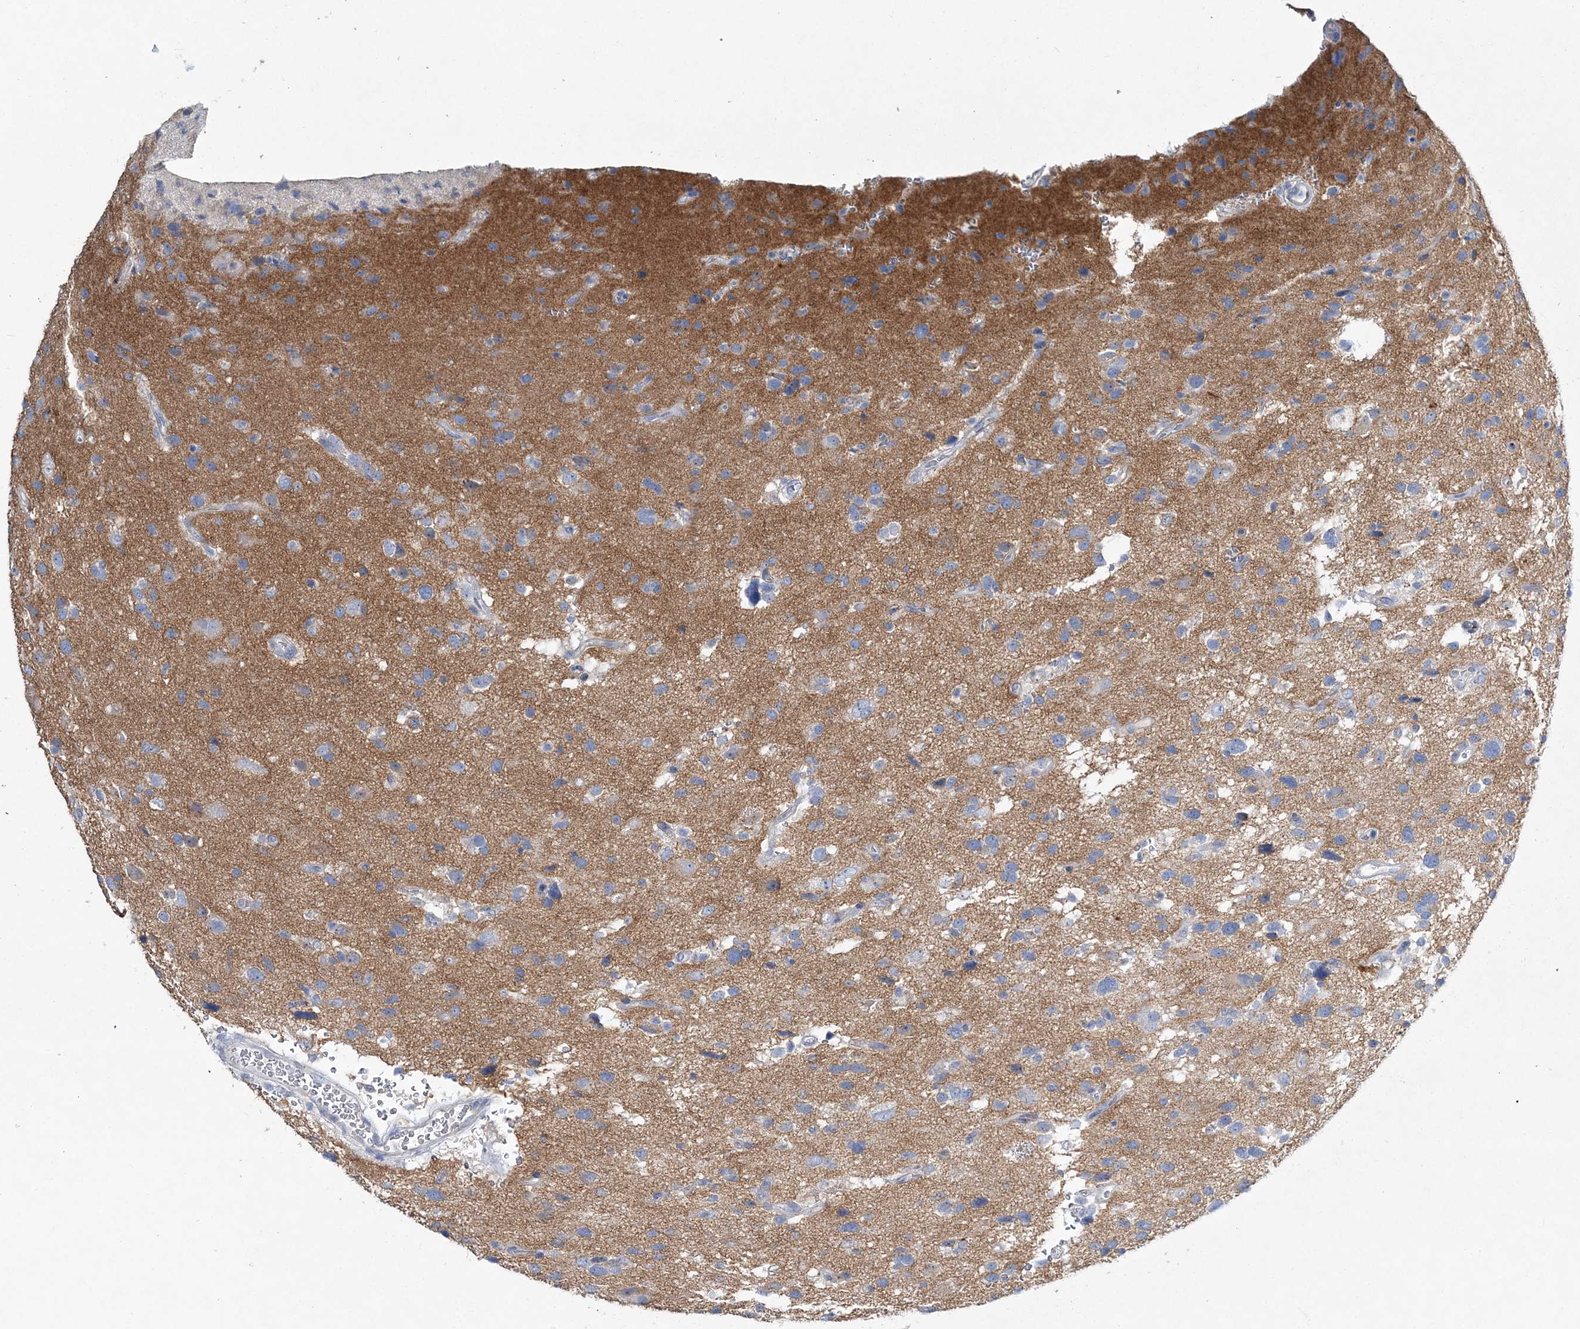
{"staining": {"intensity": "negative", "quantity": "none", "location": "none"}, "tissue": "glioma", "cell_type": "Tumor cells", "image_type": "cancer", "snomed": [{"axis": "morphology", "description": "Glioma, malignant, High grade"}, {"axis": "topography", "description": "Brain"}], "caption": "Human glioma stained for a protein using IHC demonstrates no positivity in tumor cells.", "gene": "ADGRL1", "patient": {"sex": "male", "age": 33}}